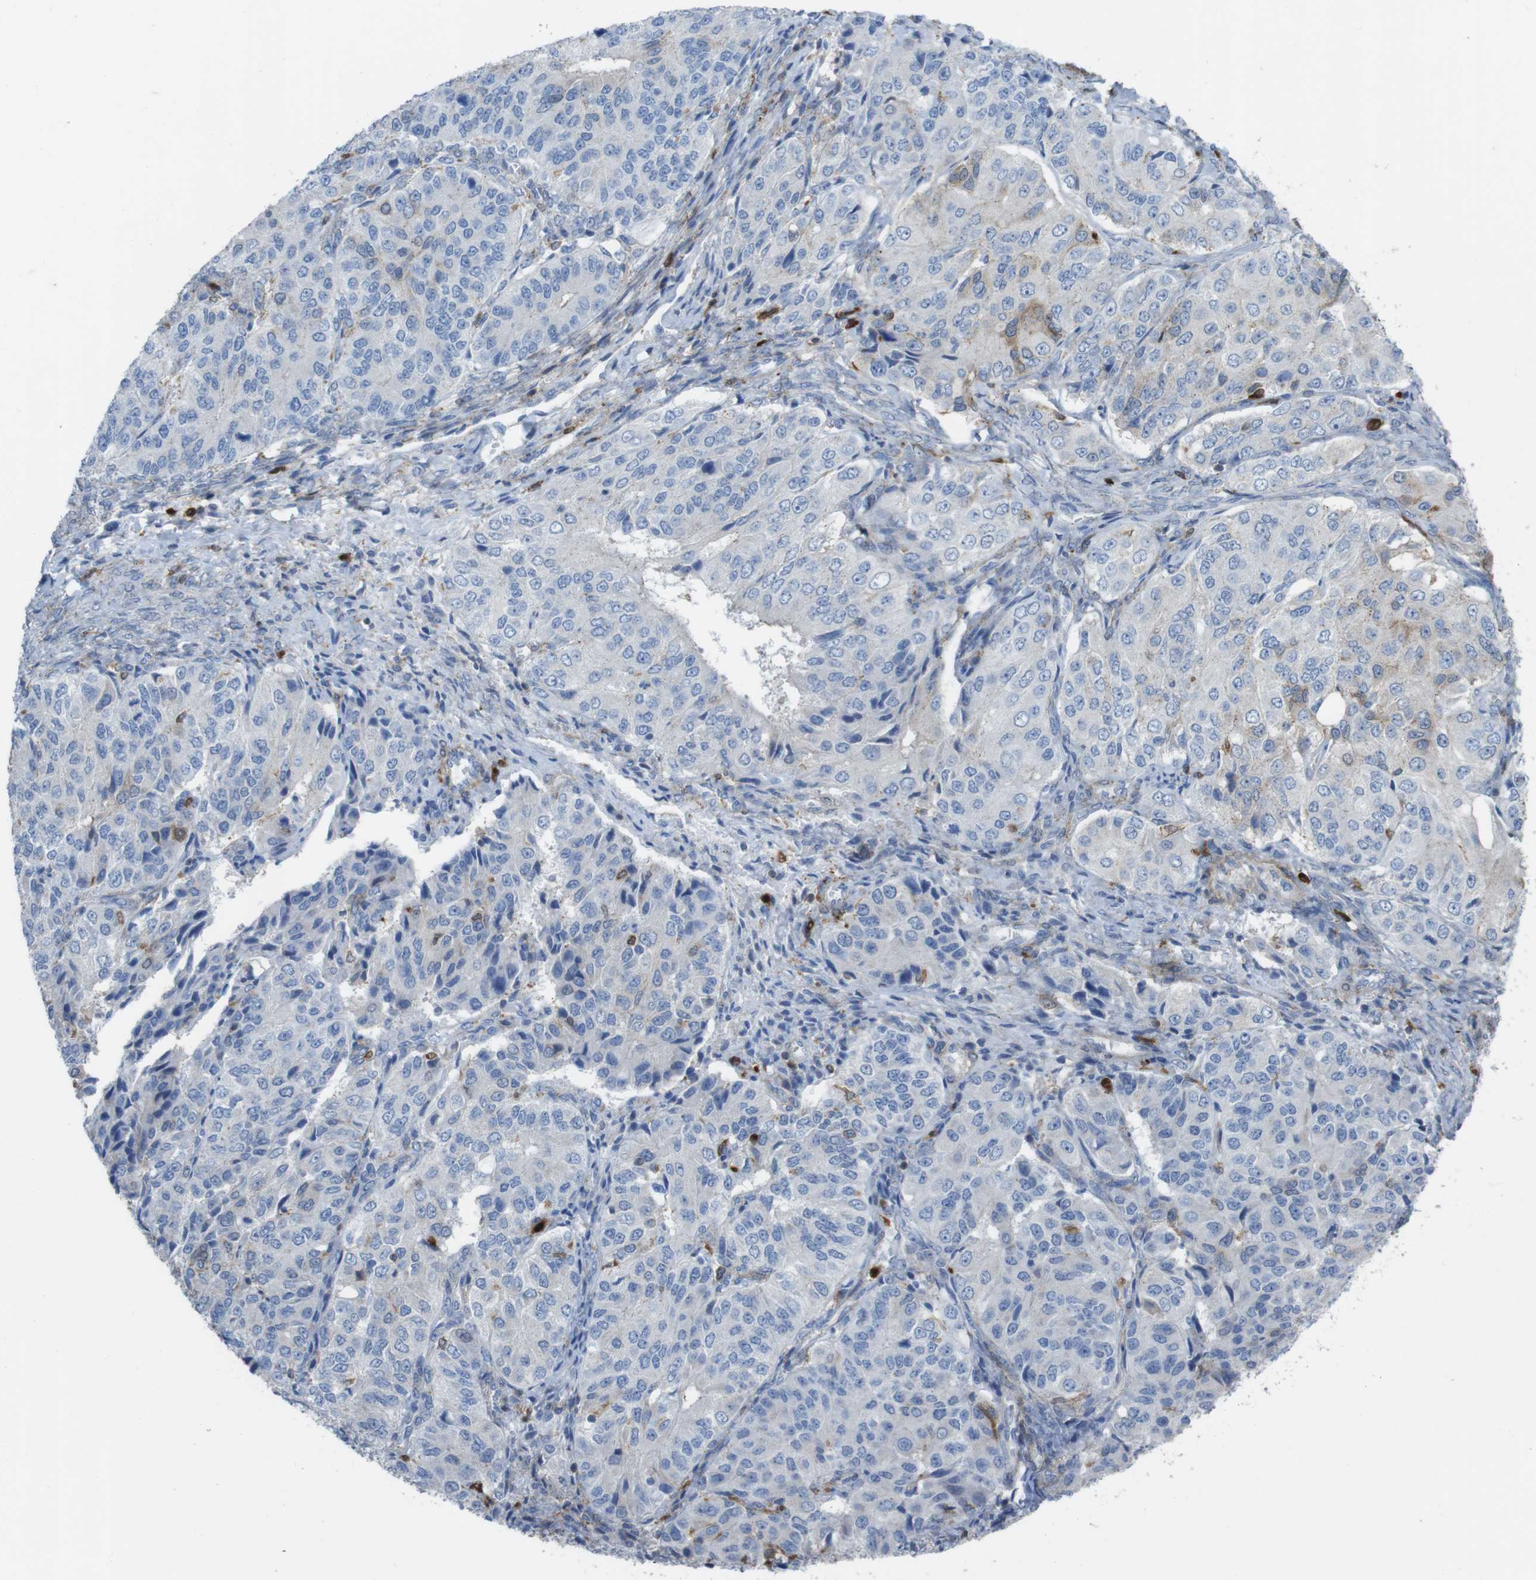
{"staining": {"intensity": "weak", "quantity": "<25%", "location": "cytoplasmic/membranous"}, "tissue": "ovarian cancer", "cell_type": "Tumor cells", "image_type": "cancer", "snomed": [{"axis": "morphology", "description": "Carcinoma, endometroid"}, {"axis": "topography", "description": "Ovary"}], "caption": "An image of endometroid carcinoma (ovarian) stained for a protein displays no brown staining in tumor cells.", "gene": "PRKCD", "patient": {"sex": "female", "age": 51}}